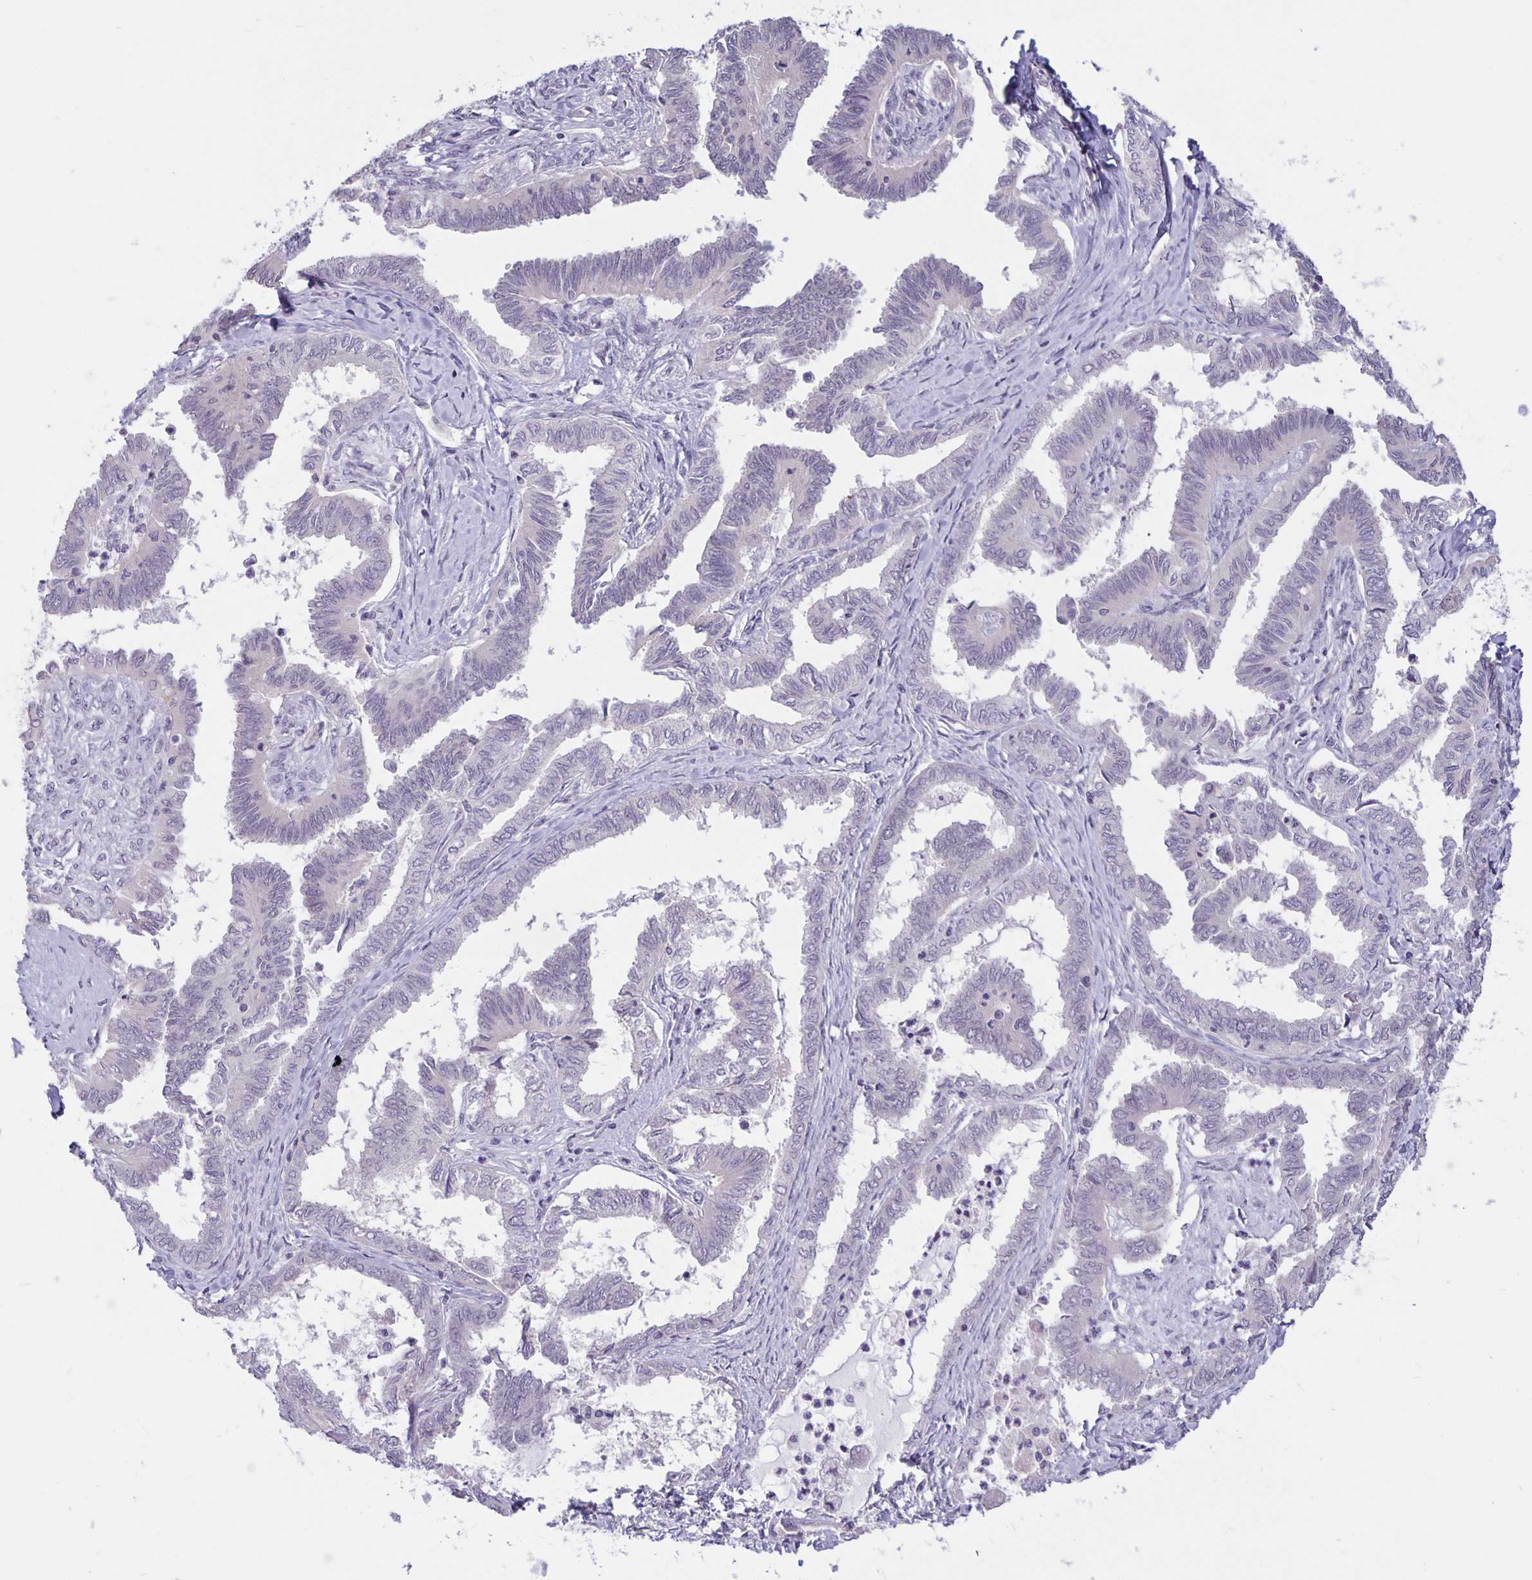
{"staining": {"intensity": "negative", "quantity": "none", "location": "none"}, "tissue": "ovarian cancer", "cell_type": "Tumor cells", "image_type": "cancer", "snomed": [{"axis": "morphology", "description": "Carcinoma, endometroid"}, {"axis": "topography", "description": "Ovary"}], "caption": "Immunohistochemical staining of endometroid carcinoma (ovarian) exhibits no significant staining in tumor cells.", "gene": "ARVCF", "patient": {"sex": "female", "age": 70}}